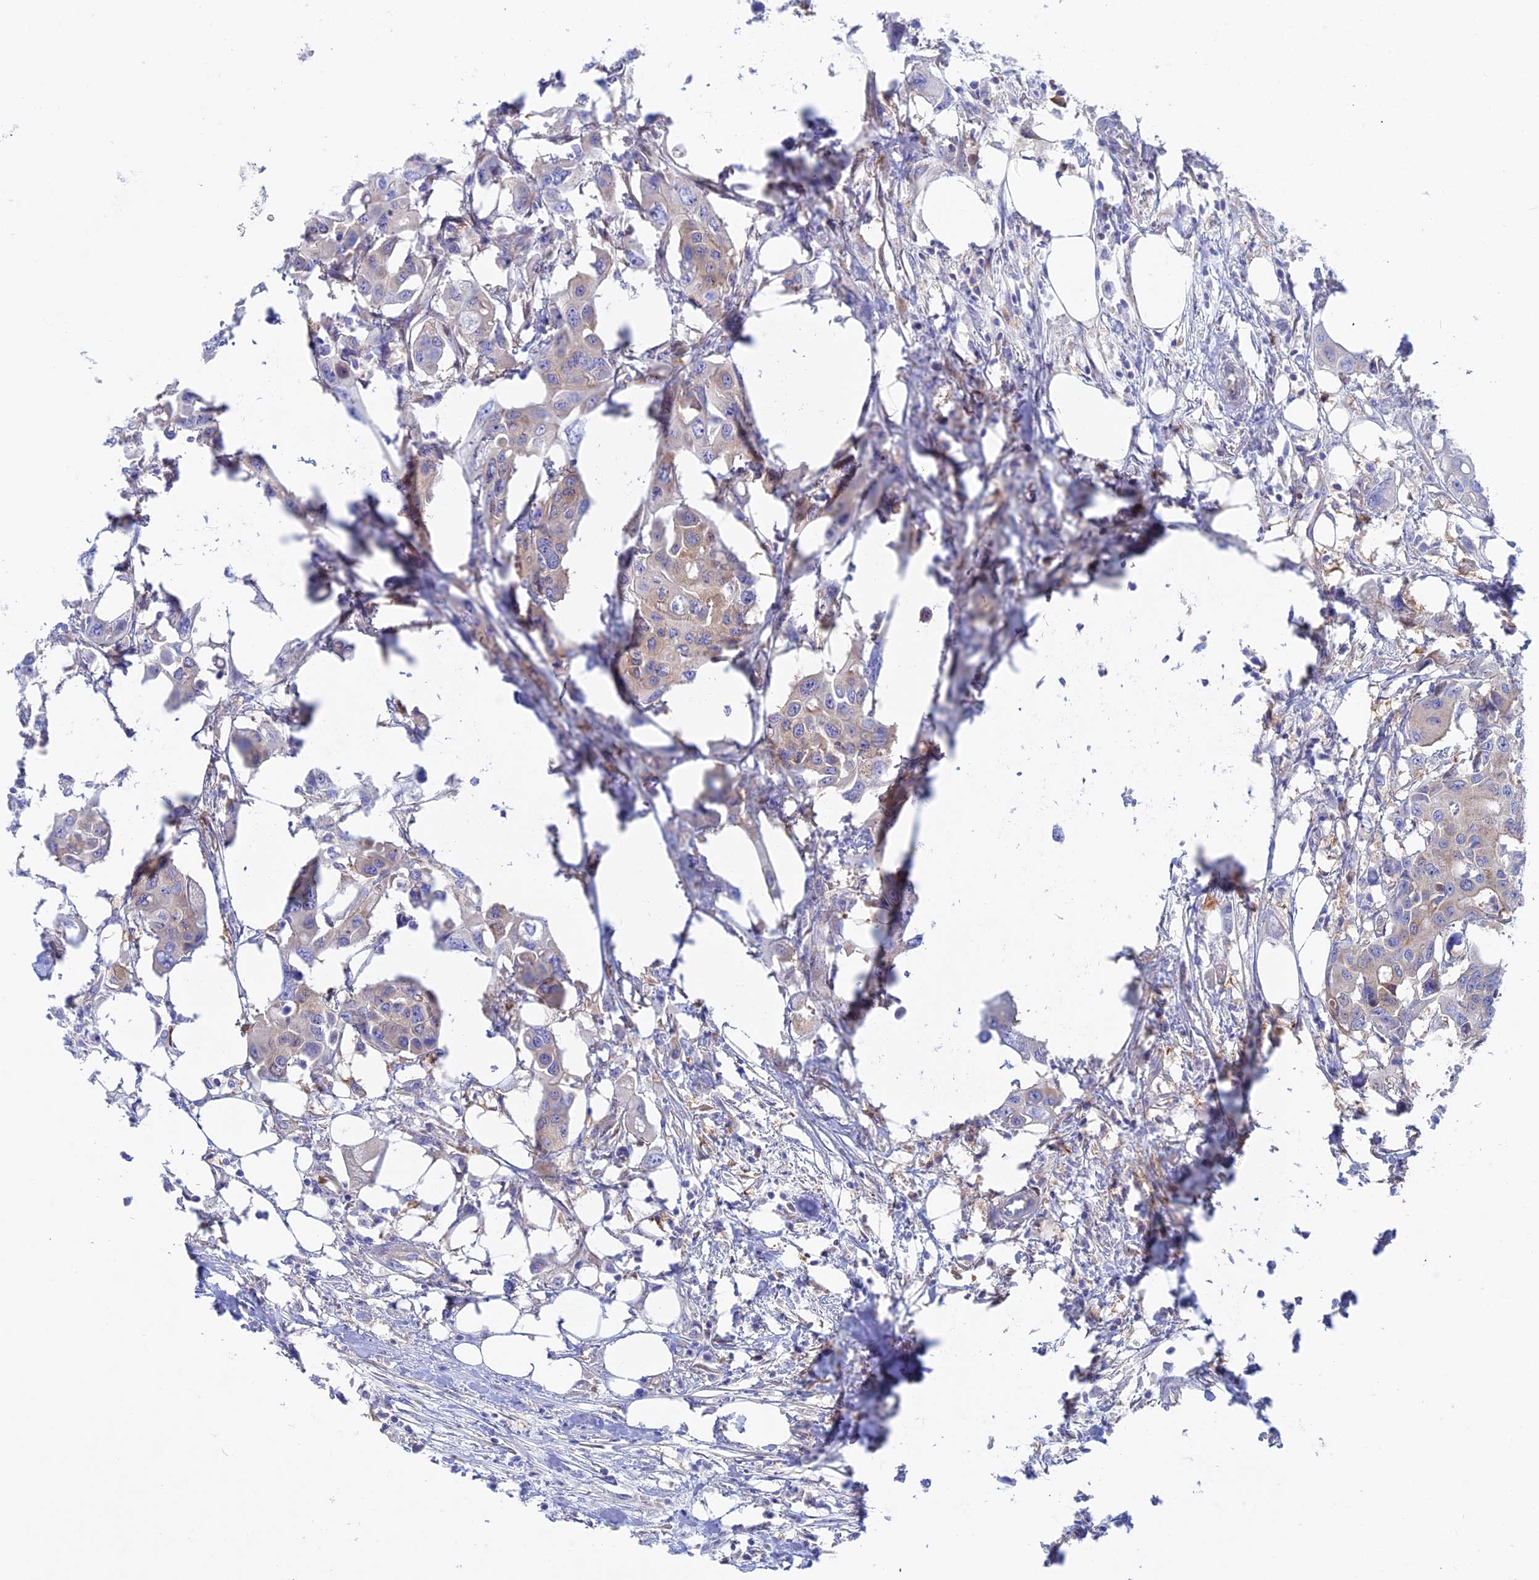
{"staining": {"intensity": "weak", "quantity": "<25%", "location": "cytoplasmic/membranous"}, "tissue": "colorectal cancer", "cell_type": "Tumor cells", "image_type": "cancer", "snomed": [{"axis": "morphology", "description": "Adenocarcinoma, NOS"}, {"axis": "topography", "description": "Colon"}], "caption": "This is an immunohistochemistry (IHC) micrograph of colorectal adenocarcinoma. There is no positivity in tumor cells.", "gene": "LZTFL1", "patient": {"sex": "male", "age": 77}}